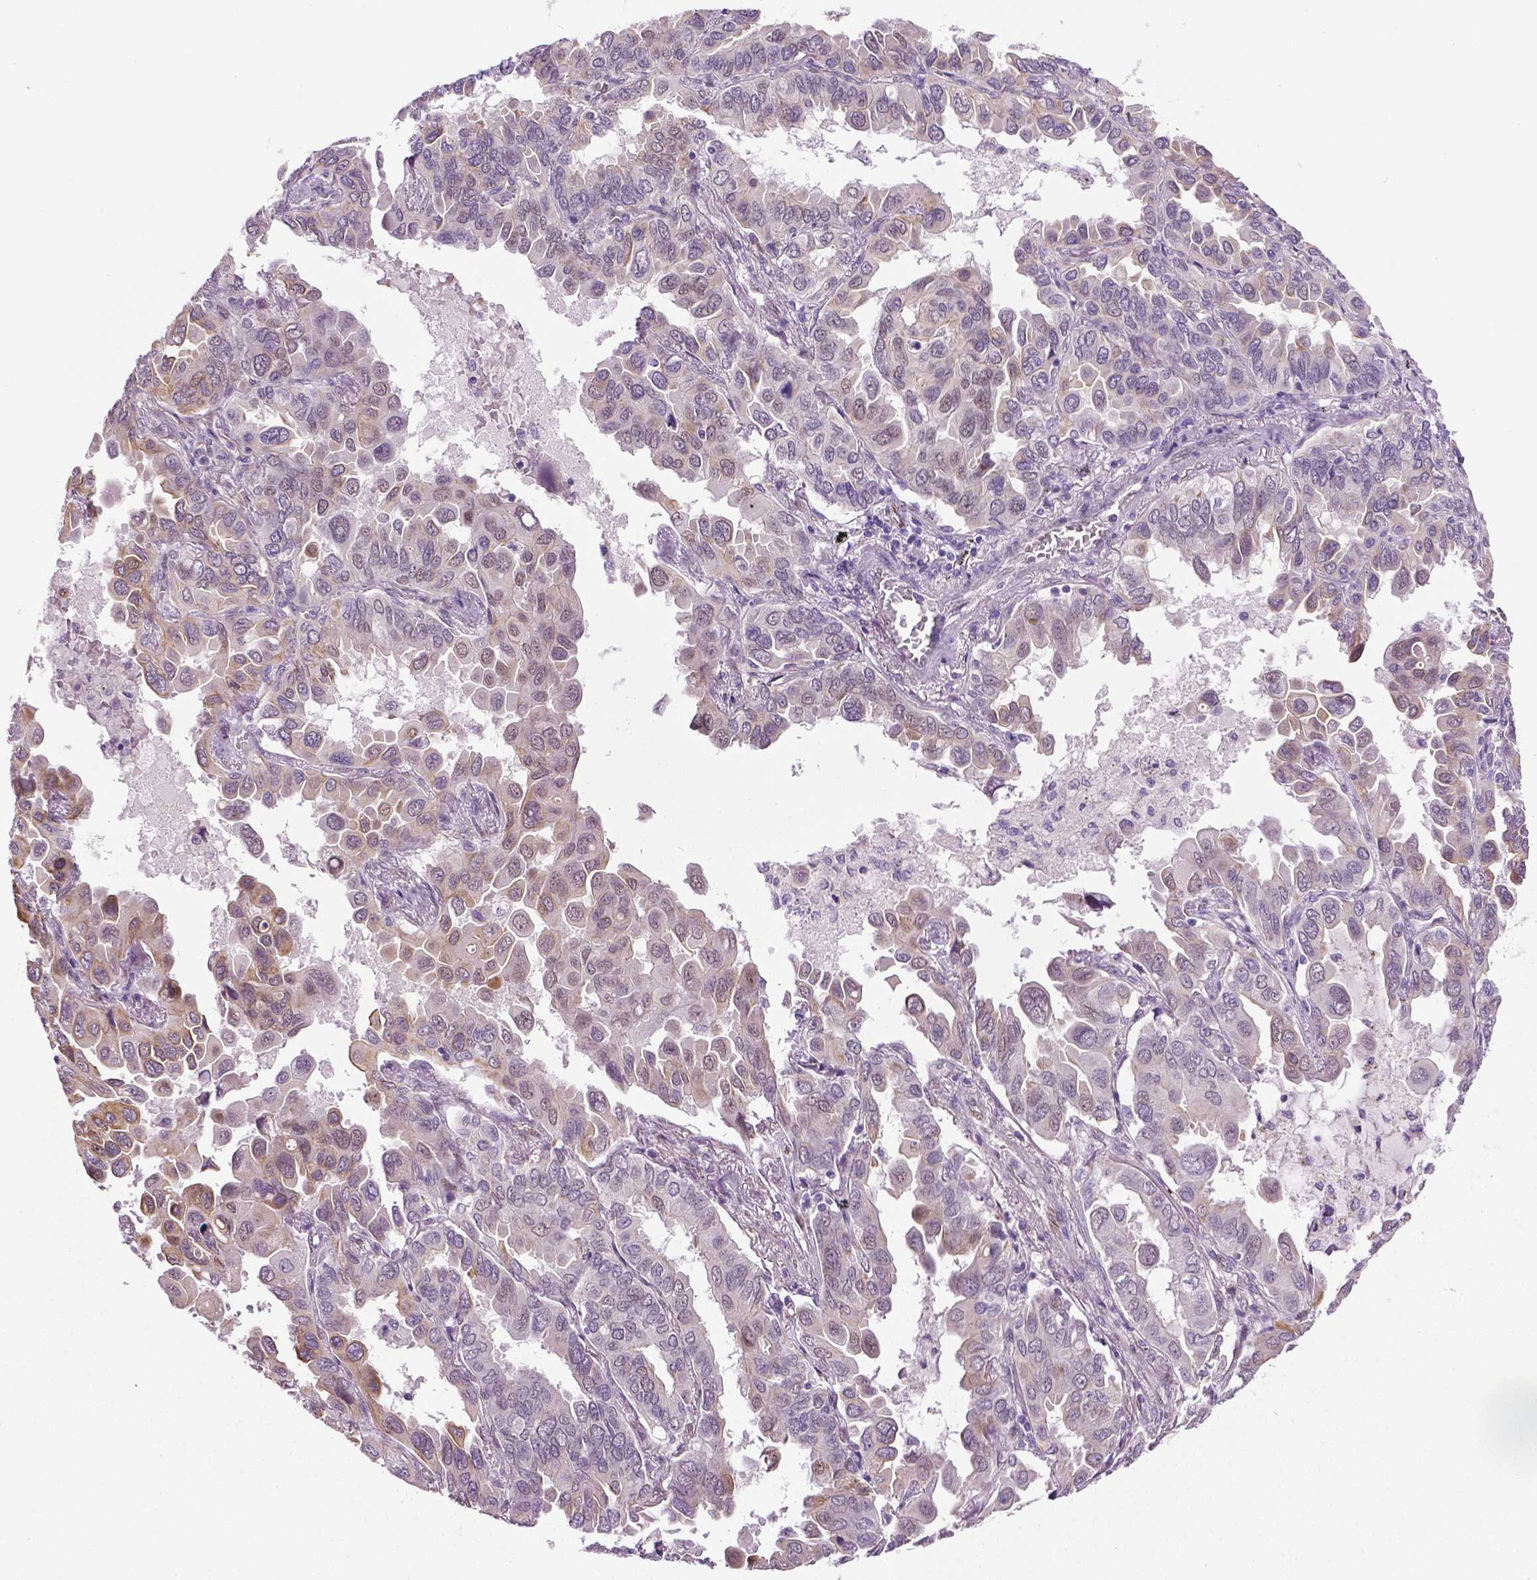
{"staining": {"intensity": "weak", "quantity": "25%-75%", "location": "cytoplasmic/membranous,nuclear"}, "tissue": "lung cancer", "cell_type": "Tumor cells", "image_type": "cancer", "snomed": [{"axis": "morphology", "description": "Adenocarcinoma, NOS"}, {"axis": "topography", "description": "Lung"}], "caption": "Immunohistochemical staining of human adenocarcinoma (lung) exhibits low levels of weak cytoplasmic/membranous and nuclear protein positivity in about 25%-75% of tumor cells. (DAB IHC with brightfield microscopy, high magnification).", "gene": "PTGER3", "patient": {"sex": "male", "age": 64}}